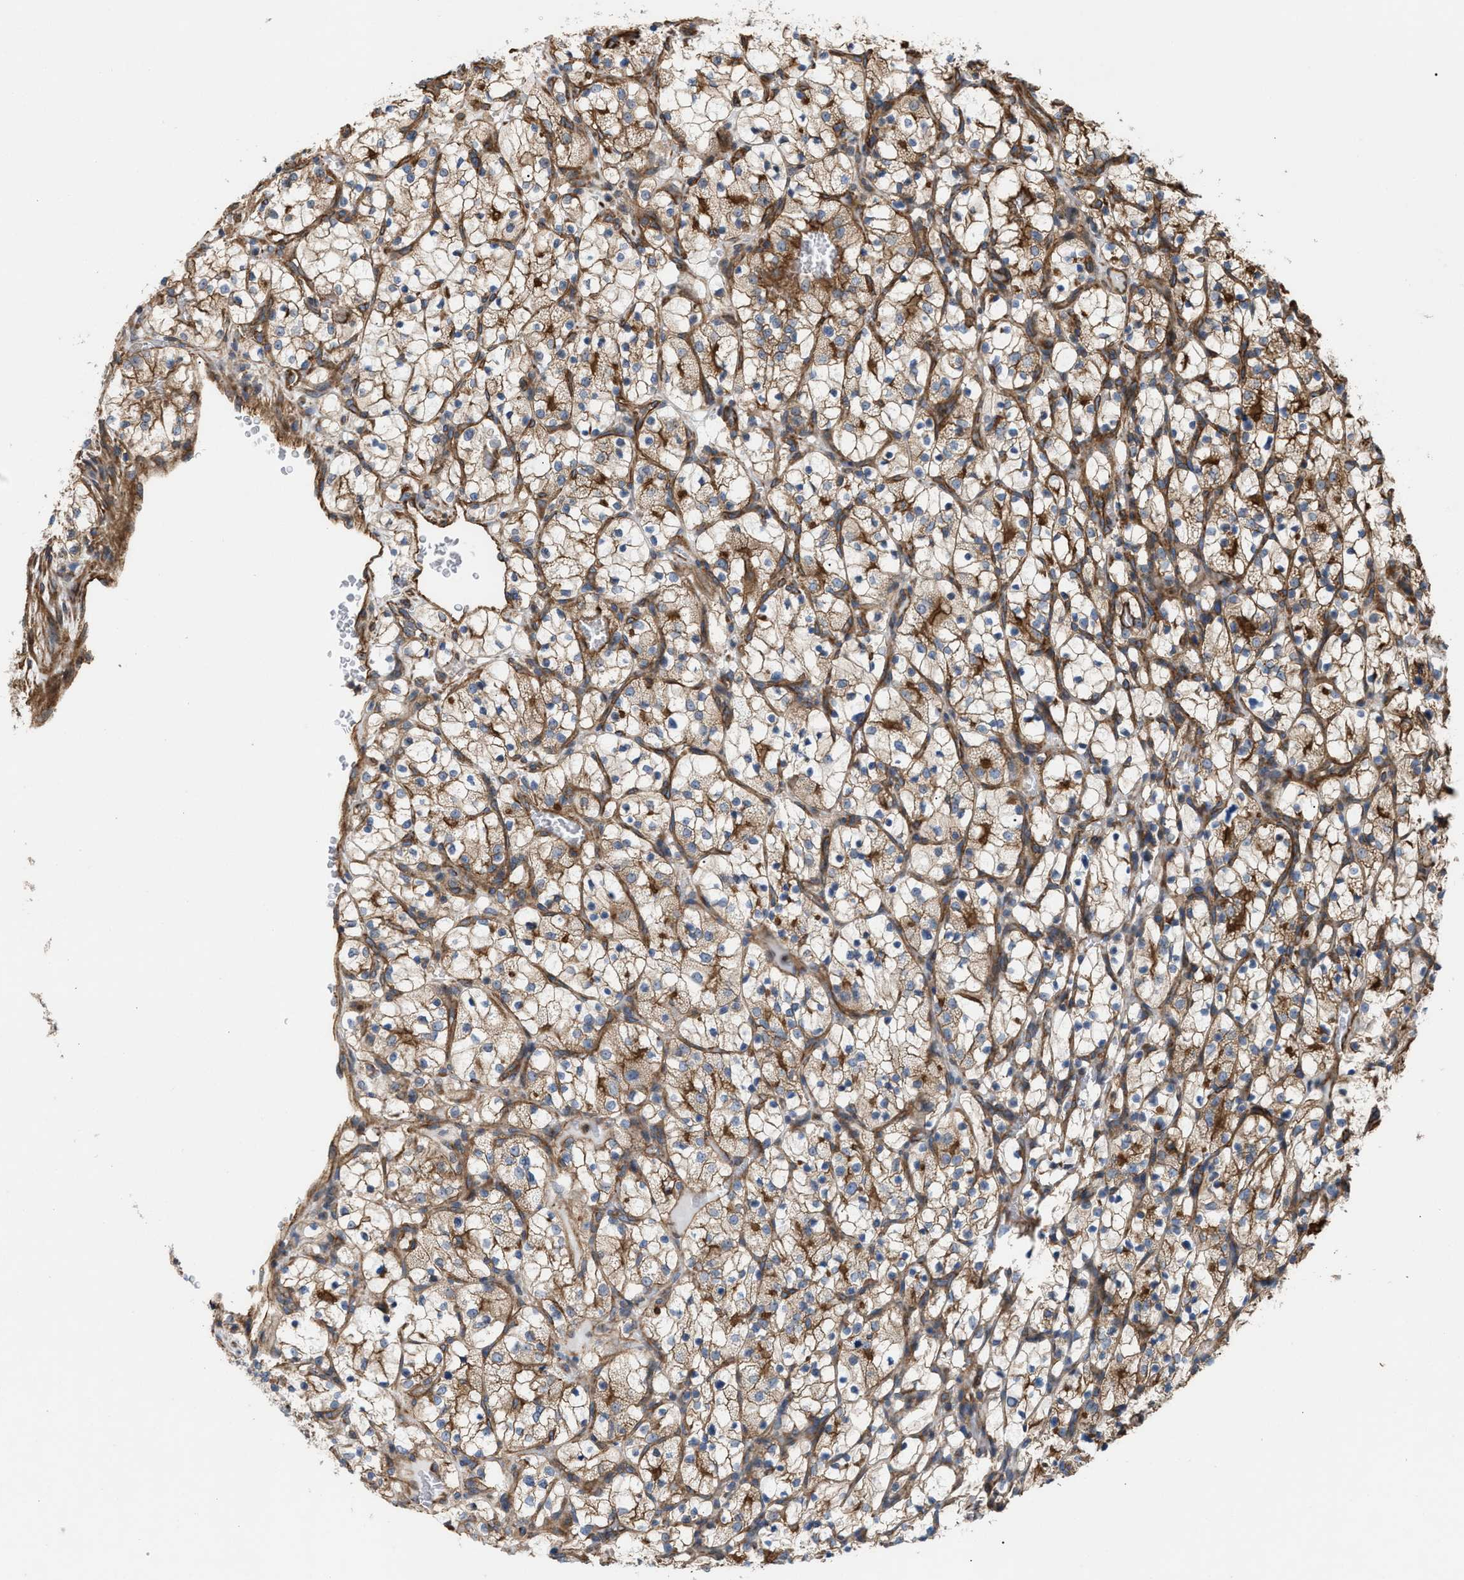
{"staining": {"intensity": "weak", "quantity": "<25%", "location": "cytoplasmic/membranous"}, "tissue": "renal cancer", "cell_type": "Tumor cells", "image_type": "cancer", "snomed": [{"axis": "morphology", "description": "Adenocarcinoma, NOS"}, {"axis": "topography", "description": "Kidney"}], "caption": "This is an immunohistochemistry image of renal adenocarcinoma. There is no positivity in tumor cells.", "gene": "EPS15L1", "patient": {"sex": "female", "age": 69}}